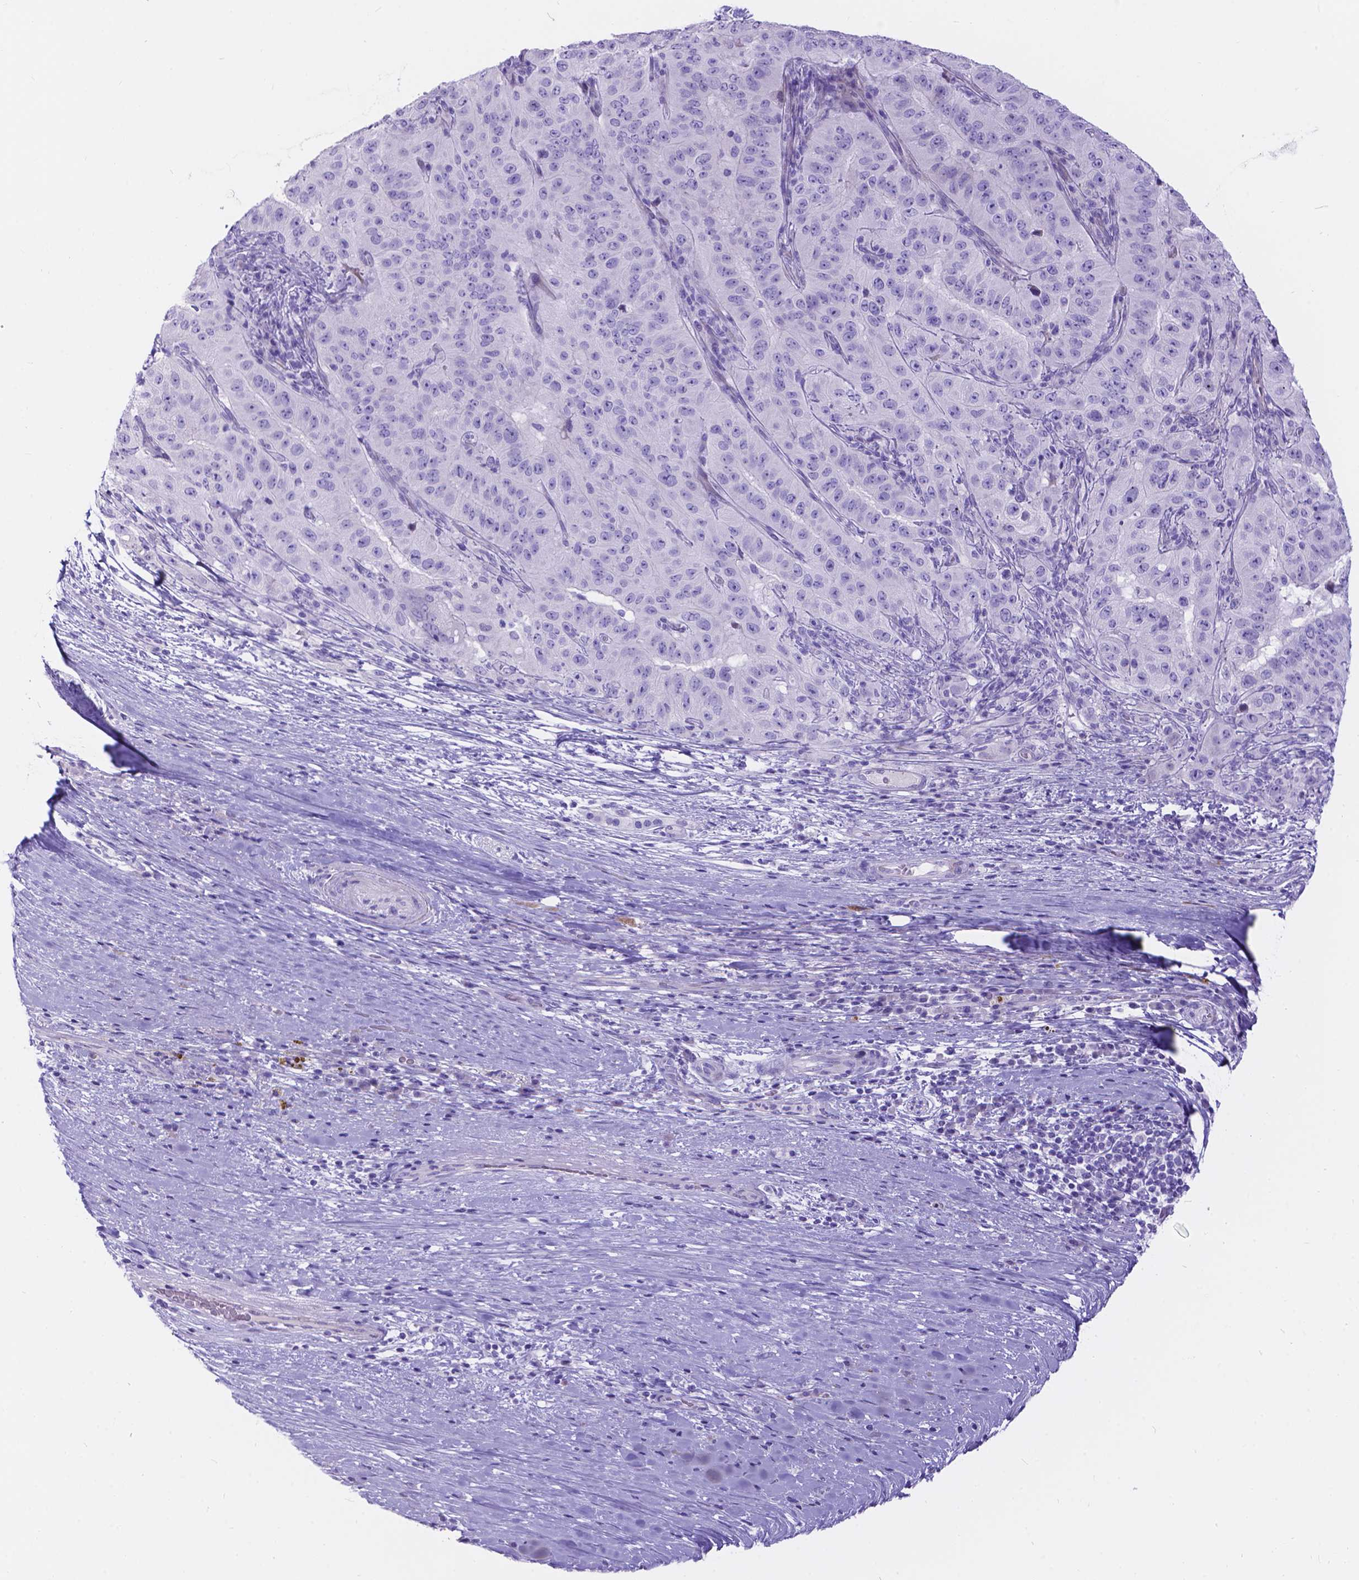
{"staining": {"intensity": "negative", "quantity": "none", "location": "none"}, "tissue": "pancreatic cancer", "cell_type": "Tumor cells", "image_type": "cancer", "snomed": [{"axis": "morphology", "description": "Adenocarcinoma, NOS"}, {"axis": "topography", "description": "Pancreas"}], "caption": "An immunohistochemistry photomicrograph of pancreatic cancer is shown. There is no staining in tumor cells of pancreatic cancer. The staining is performed using DAB (3,3'-diaminobenzidine) brown chromogen with nuclei counter-stained in using hematoxylin.", "gene": "KLHL10", "patient": {"sex": "male", "age": 63}}